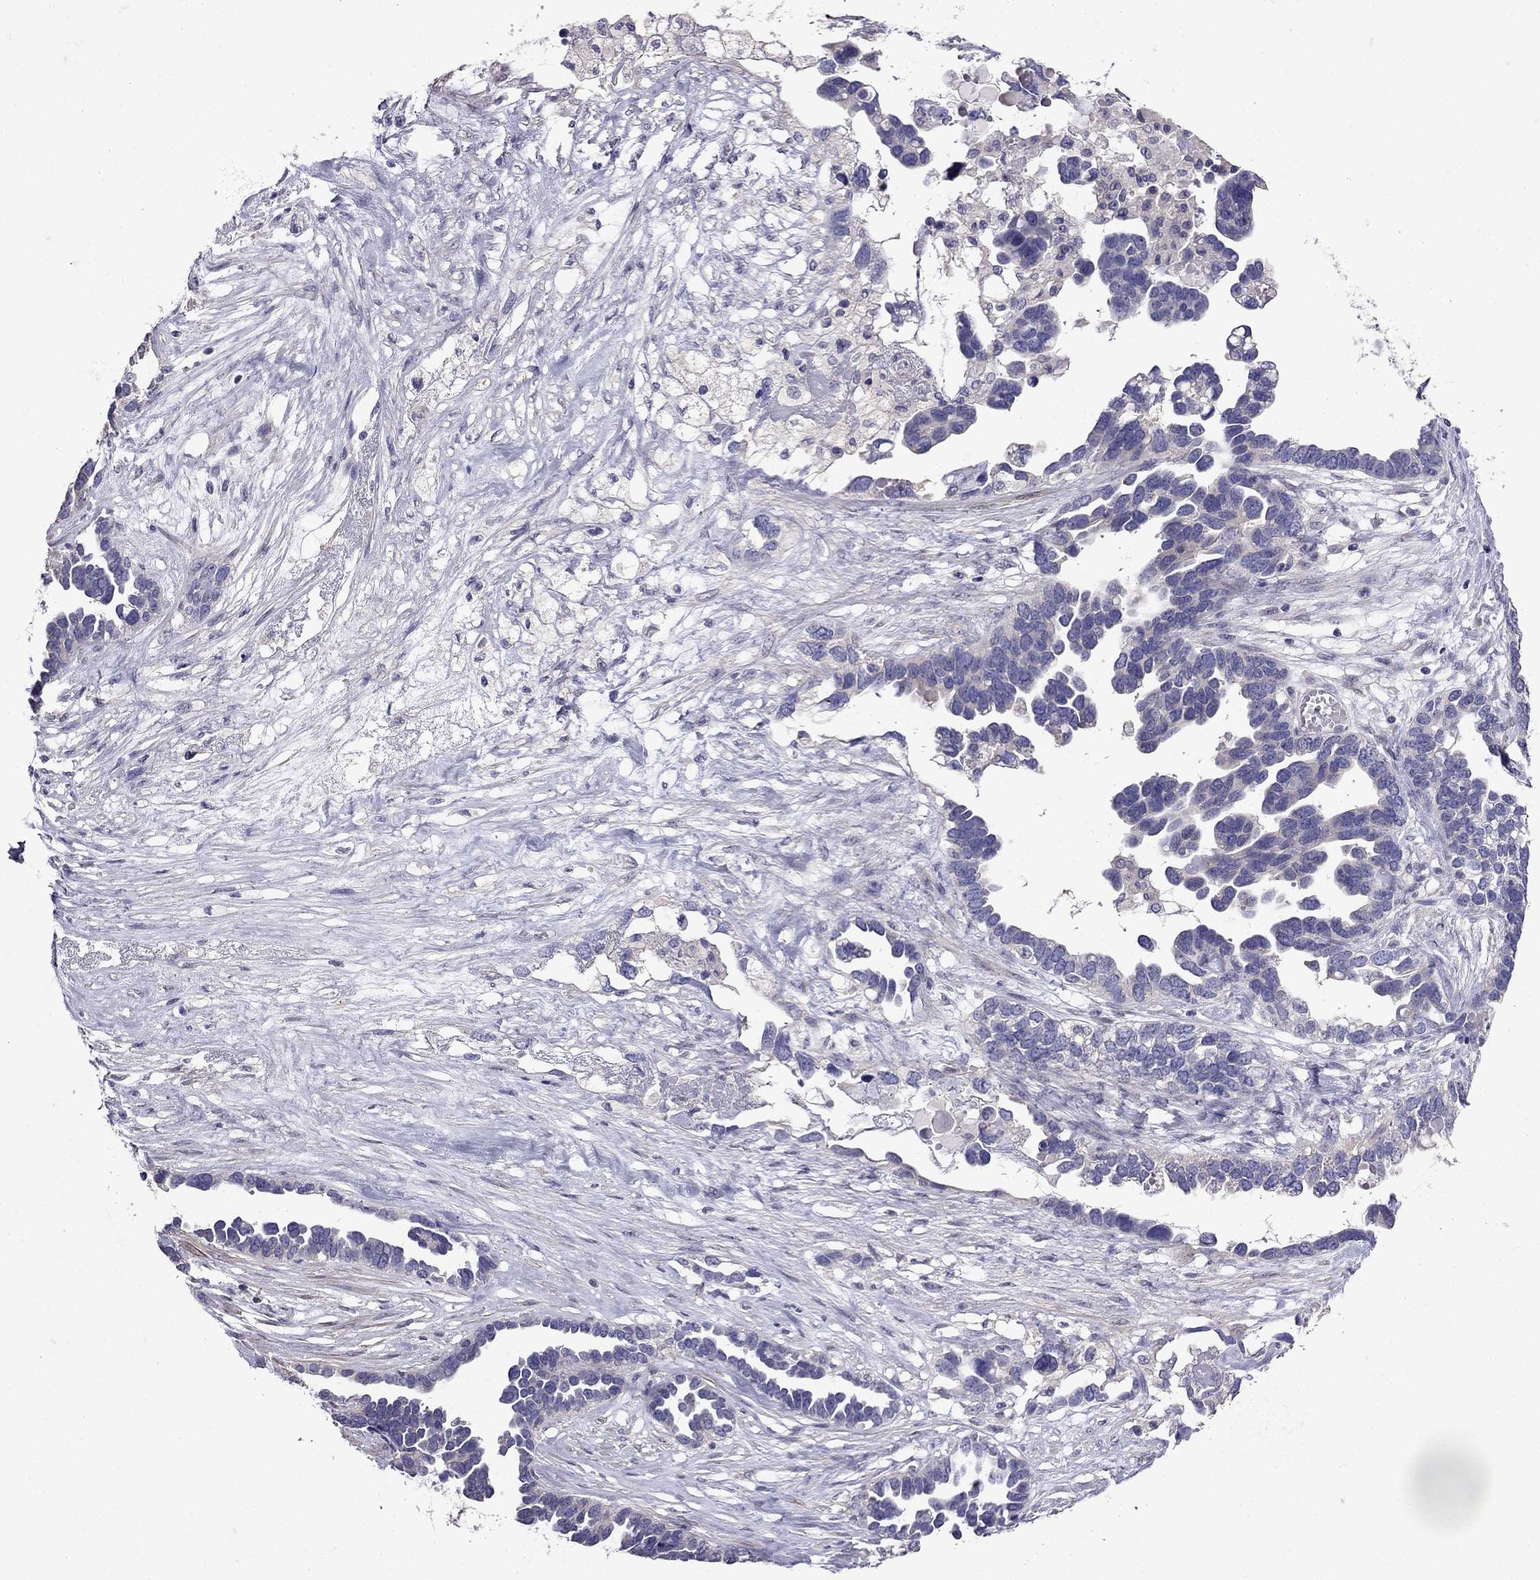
{"staining": {"intensity": "negative", "quantity": "none", "location": "none"}, "tissue": "ovarian cancer", "cell_type": "Tumor cells", "image_type": "cancer", "snomed": [{"axis": "morphology", "description": "Cystadenocarcinoma, serous, NOS"}, {"axis": "topography", "description": "Ovary"}], "caption": "The micrograph displays no staining of tumor cells in ovarian cancer (serous cystadenocarcinoma).", "gene": "SCNN1D", "patient": {"sex": "female", "age": 54}}